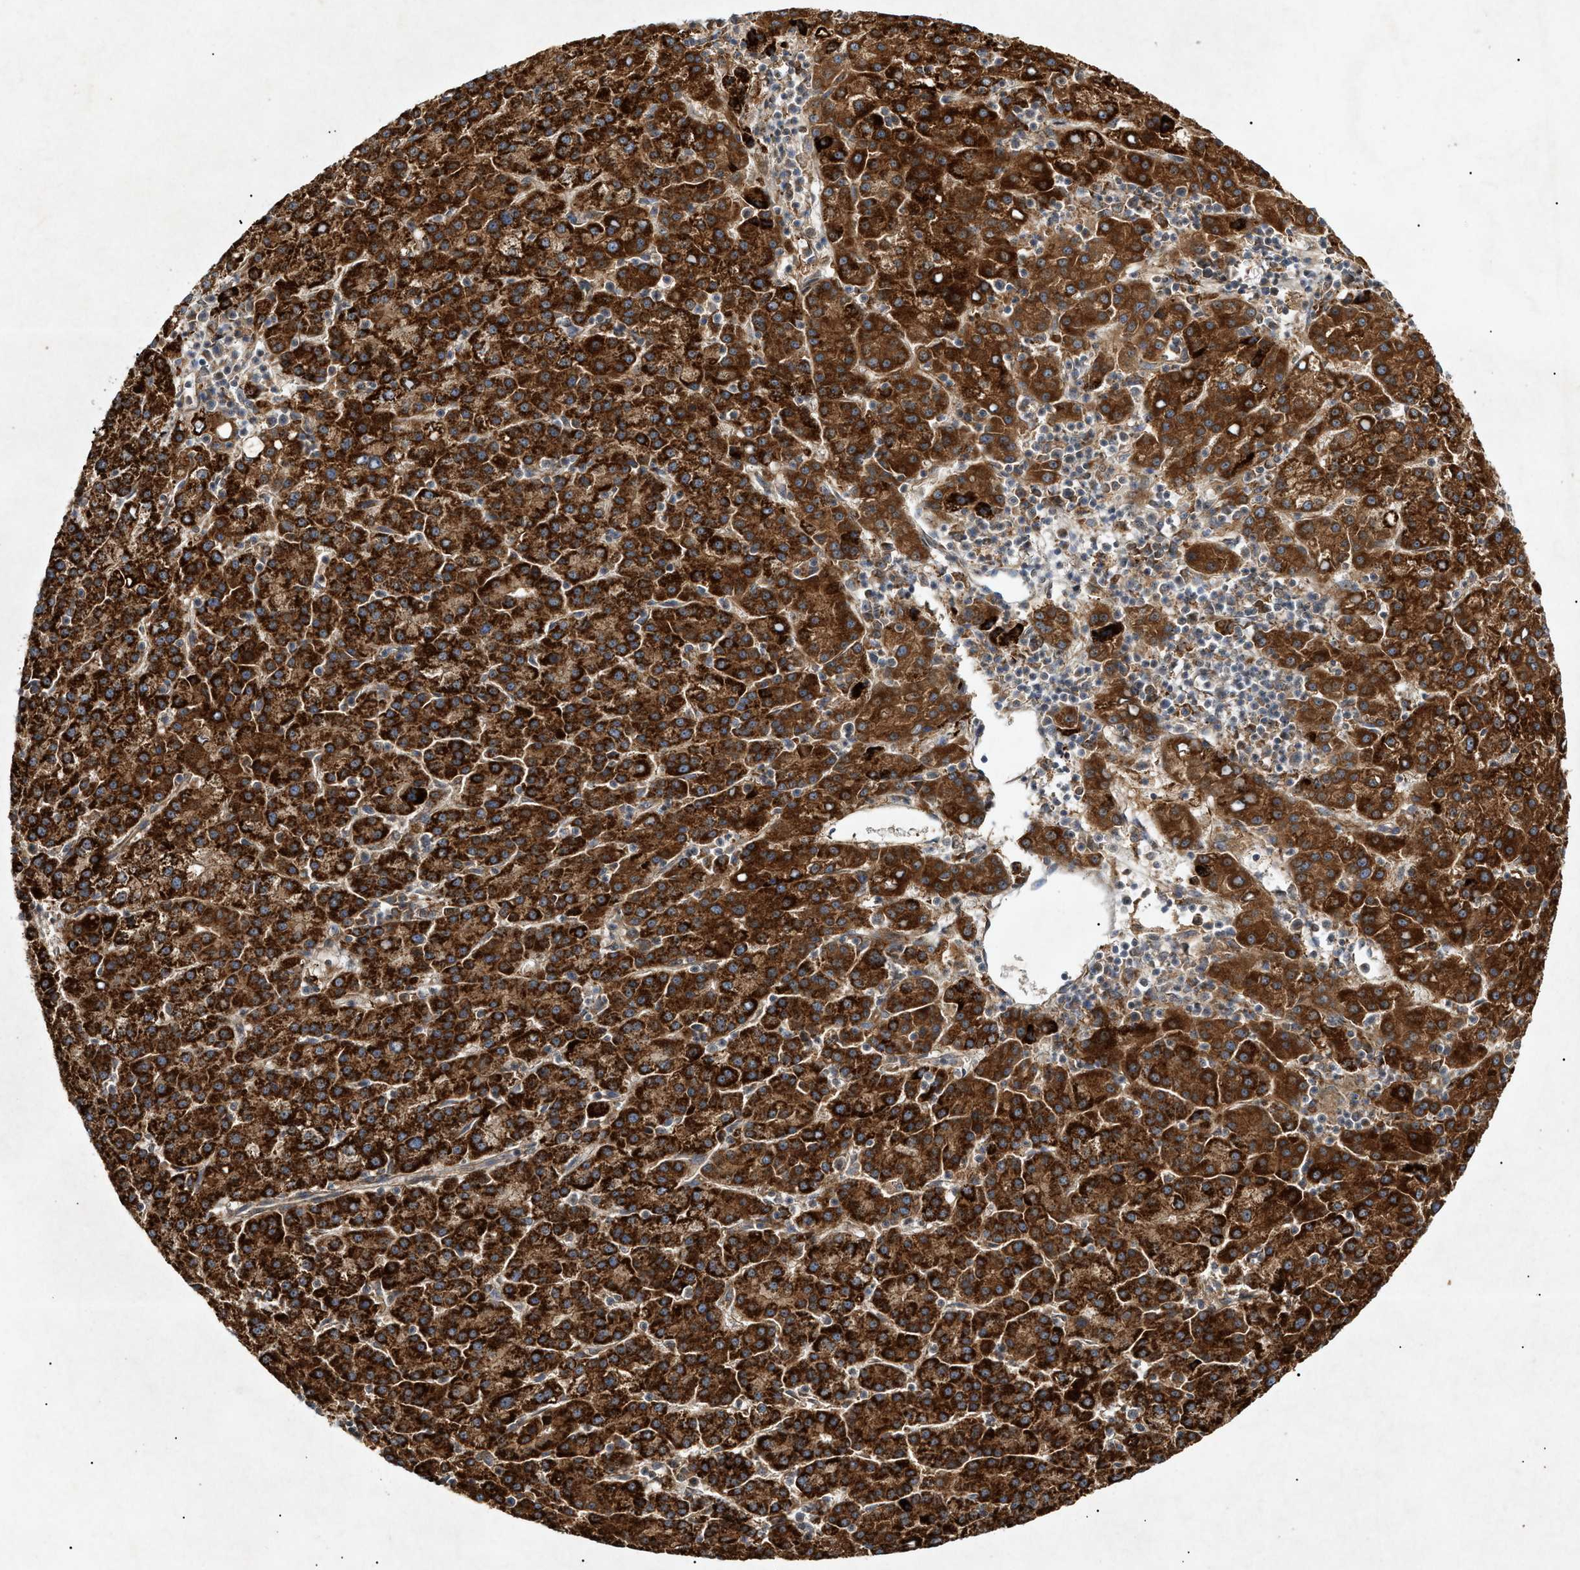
{"staining": {"intensity": "strong", "quantity": ">75%", "location": "cytoplasmic/membranous"}, "tissue": "liver cancer", "cell_type": "Tumor cells", "image_type": "cancer", "snomed": [{"axis": "morphology", "description": "Carcinoma, Hepatocellular, NOS"}, {"axis": "topography", "description": "Liver"}], "caption": "The immunohistochemical stain highlights strong cytoplasmic/membranous staining in tumor cells of liver hepatocellular carcinoma tissue.", "gene": "MTCH1", "patient": {"sex": "female", "age": 58}}